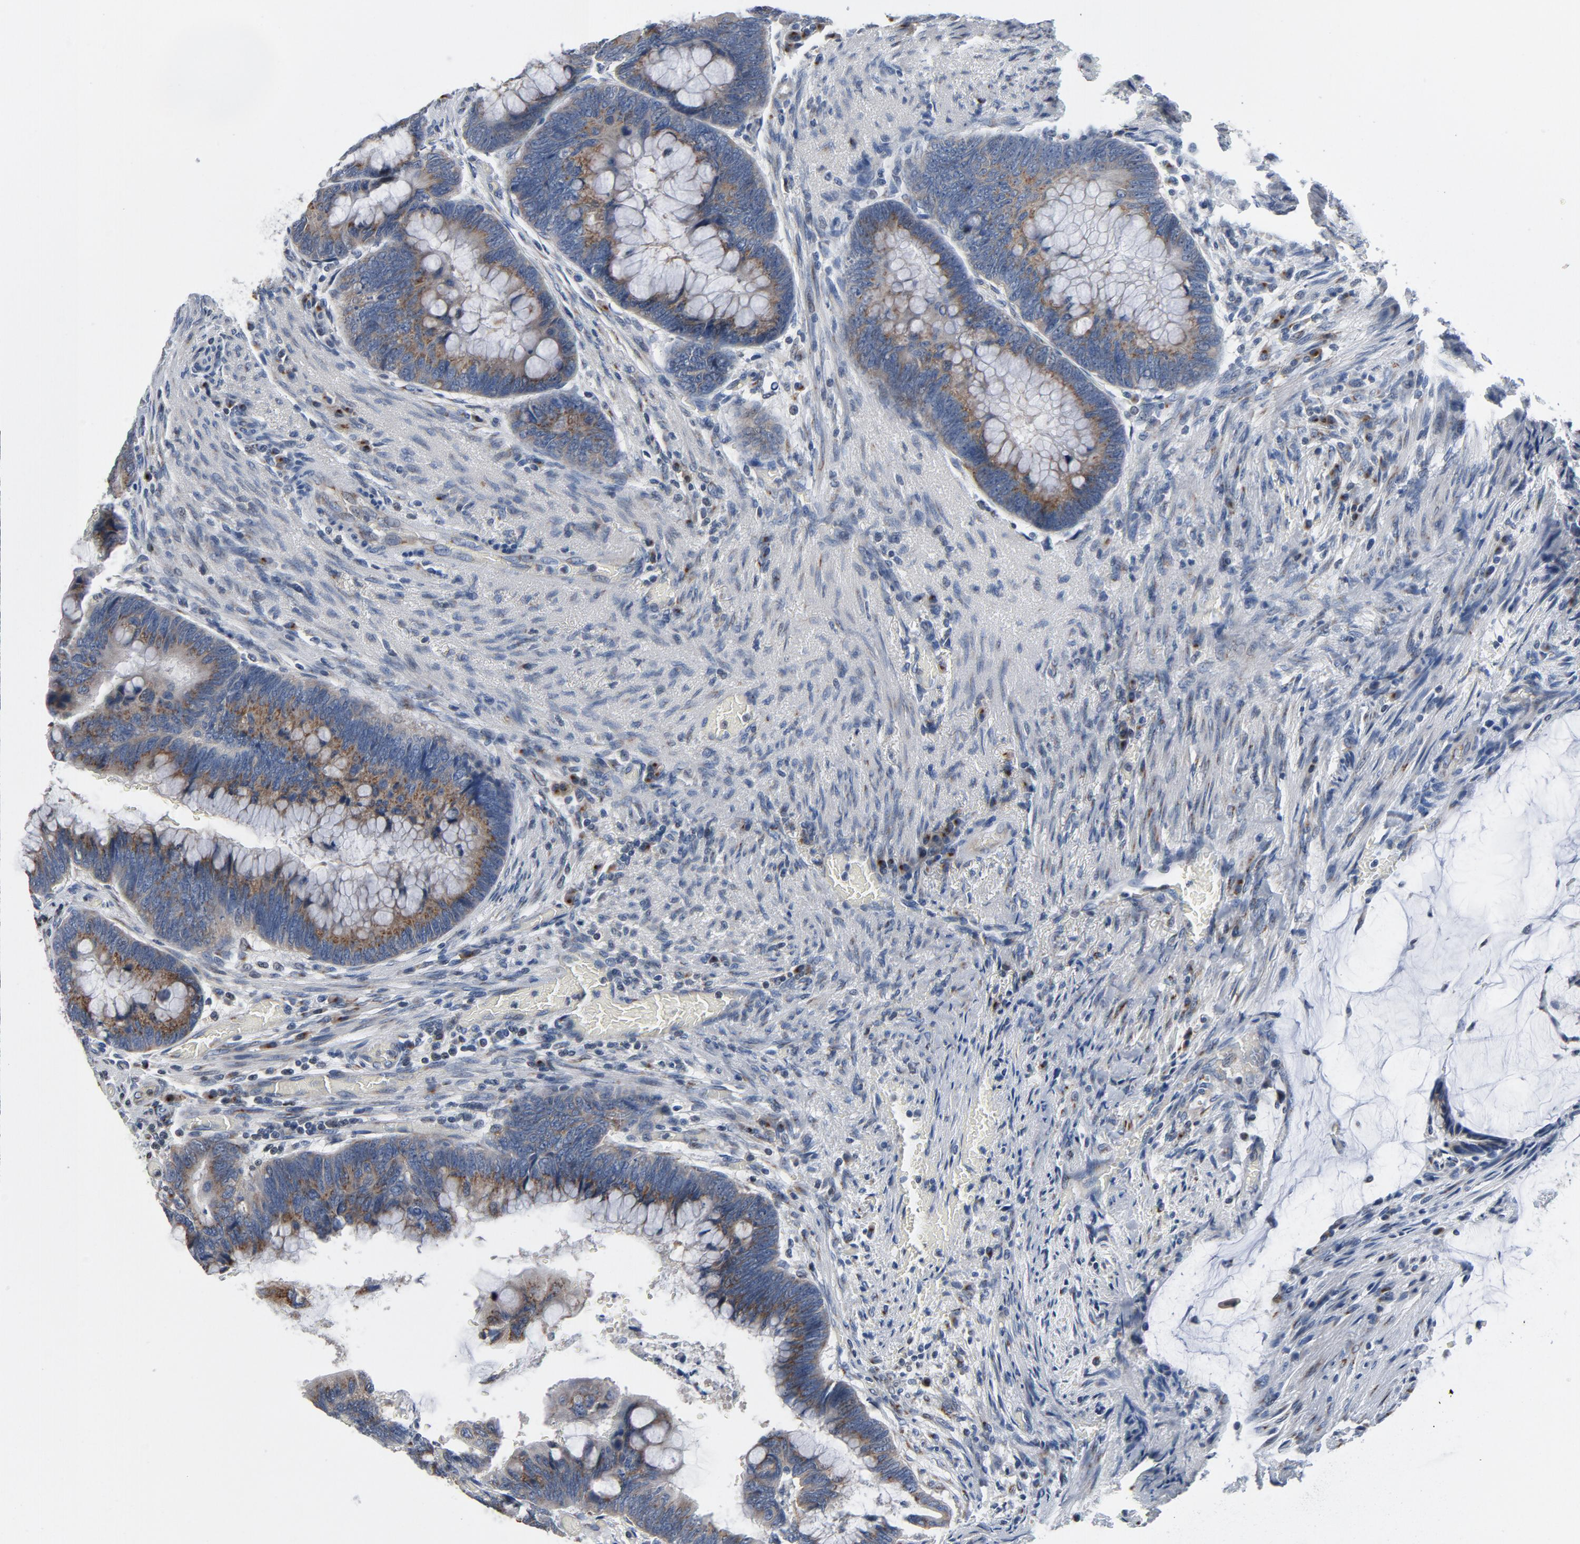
{"staining": {"intensity": "moderate", "quantity": ">75%", "location": "cytoplasmic/membranous"}, "tissue": "colorectal cancer", "cell_type": "Tumor cells", "image_type": "cancer", "snomed": [{"axis": "morphology", "description": "Normal tissue, NOS"}, {"axis": "morphology", "description": "Adenocarcinoma, NOS"}, {"axis": "topography", "description": "Rectum"}], "caption": "Protein analysis of colorectal adenocarcinoma tissue displays moderate cytoplasmic/membranous staining in about >75% of tumor cells. (Stains: DAB in brown, nuclei in blue, Microscopy: brightfield microscopy at high magnification).", "gene": "YIPF6", "patient": {"sex": "male", "age": 92}}